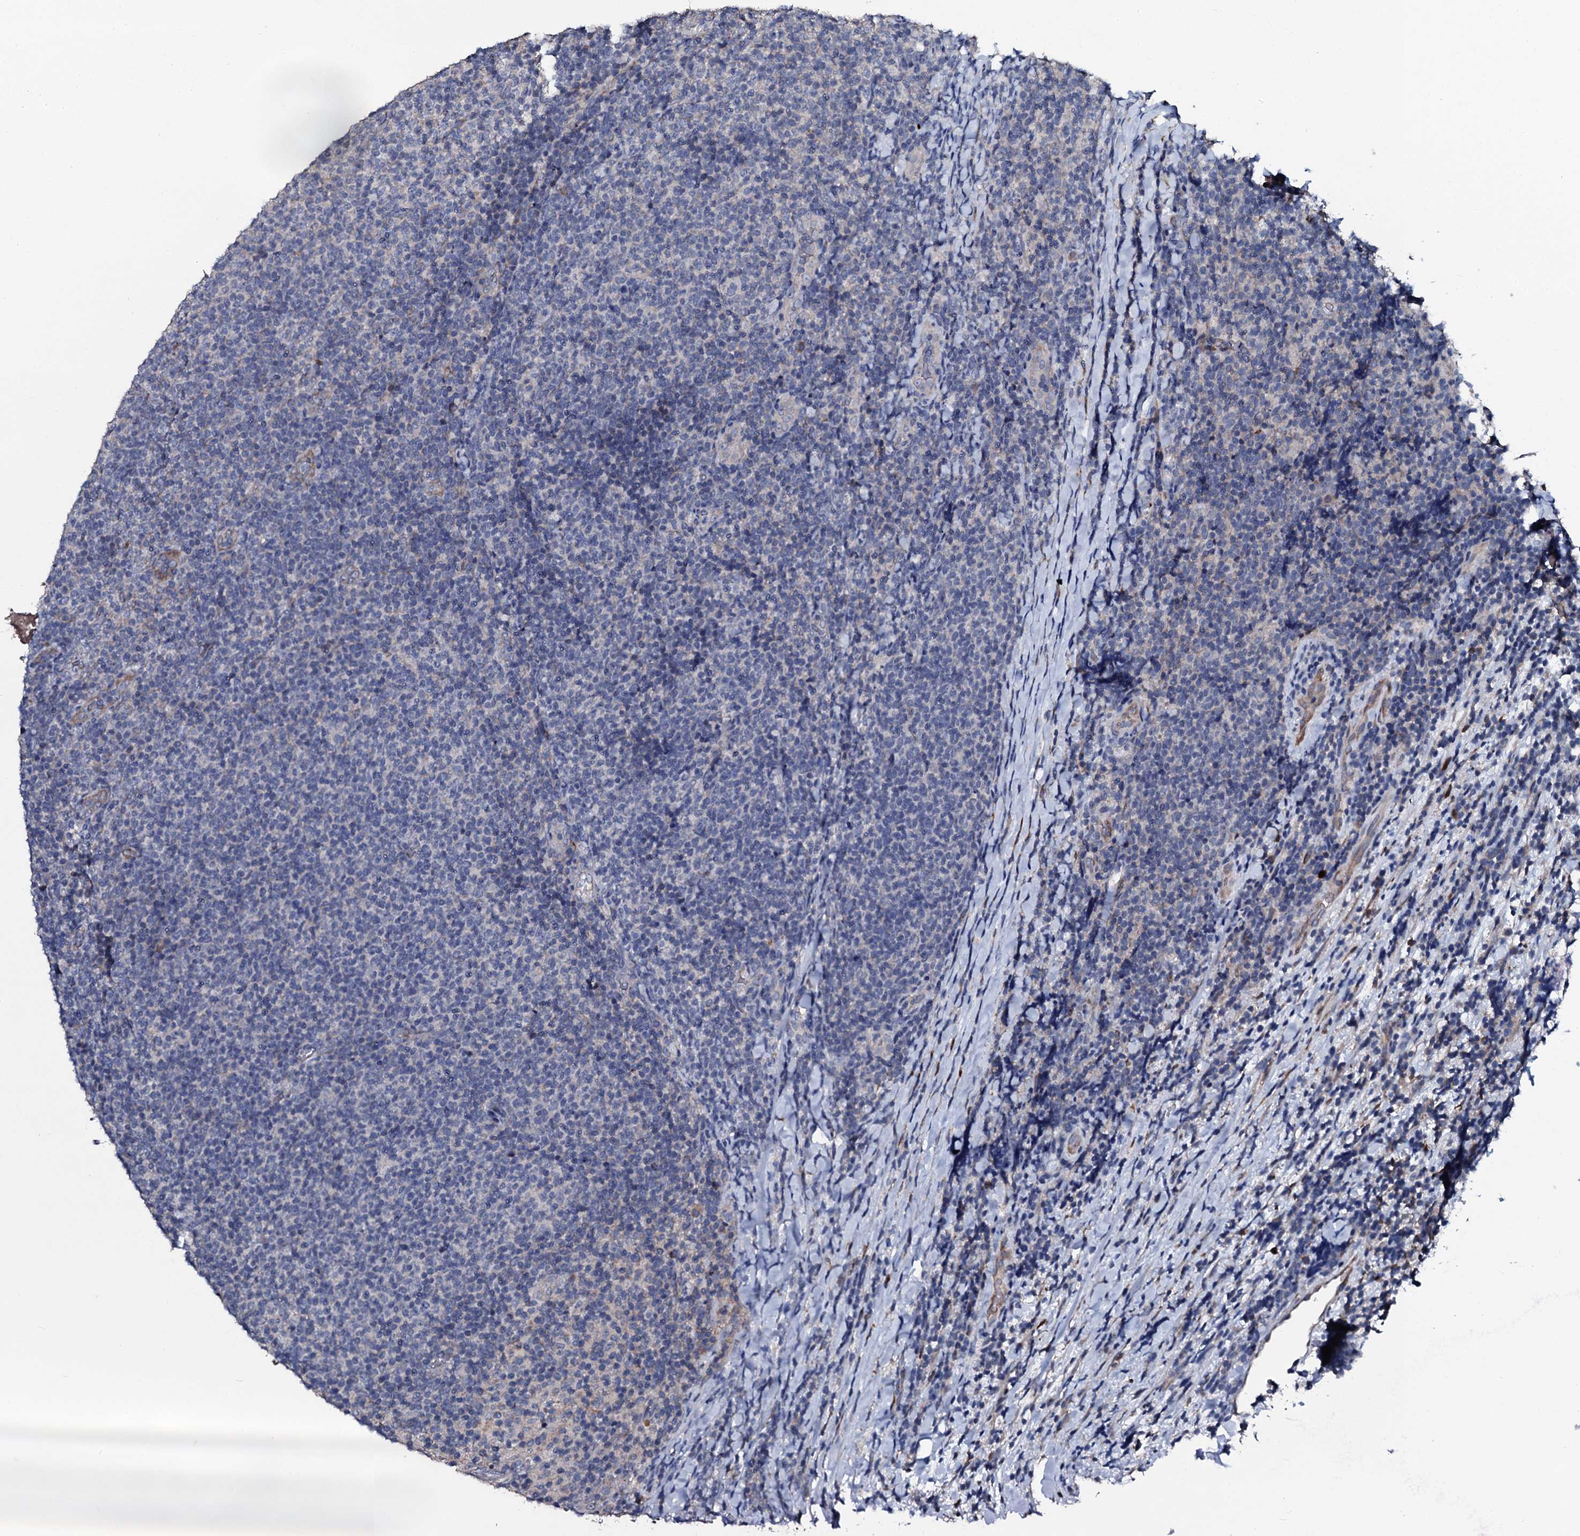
{"staining": {"intensity": "negative", "quantity": "none", "location": "none"}, "tissue": "lymphoma", "cell_type": "Tumor cells", "image_type": "cancer", "snomed": [{"axis": "morphology", "description": "Malignant lymphoma, non-Hodgkin's type, Low grade"}, {"axis": "topography", "description": "Lymph node"}], "caption": "Immunohistochemistry (IHC) histopathology image of neoplastic tissue: human malignant lymphoma, non-Hodgkin's type (low-grade) stained with DAB (3,3'-diaminobenzidine) displays no significant protein staining in tumor cells.", "gene": "IL12B", "patient": {"sex": "male", "age": 66}}